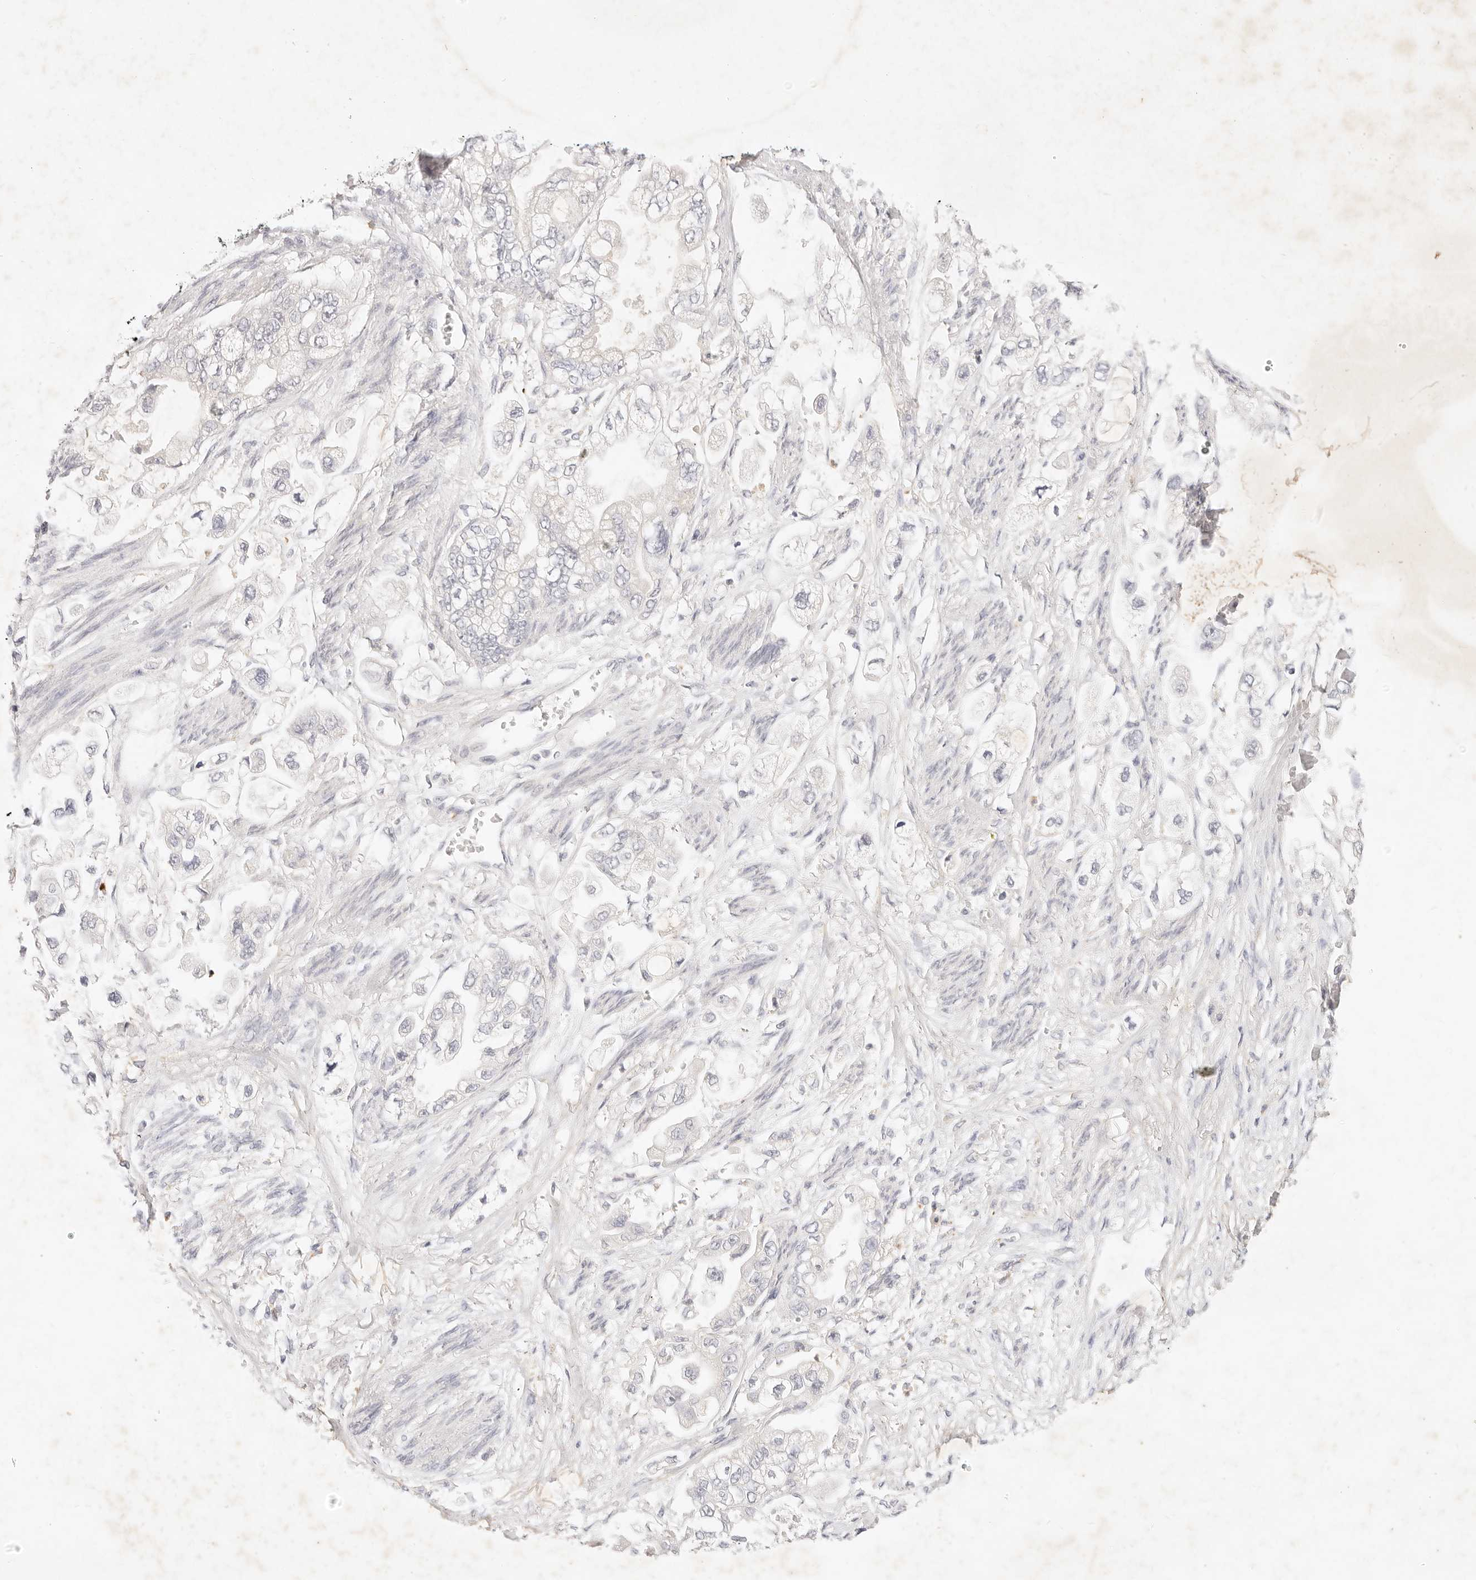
{"staining": {"intensity": "negative", "quantity": "none", "location": "none"}, "tissue": "stomach cancer", "cell_type": "Tumor cells", "image_type": "cancer", "snomed": [{"axis": "morphology", "description": "Adenocarcinoma, NOS"}, {"axis": "topography", "description": "Stomach"}], "caption": "Photomicrograph shows no significant protein staining in tumor cells of stomach adenocarcinoma. (Immunohistochemistry (ihc), brightfield microscopy, high magnification).", "gene": "GPR84", "patient": {"sex": "male", "age": 62}}